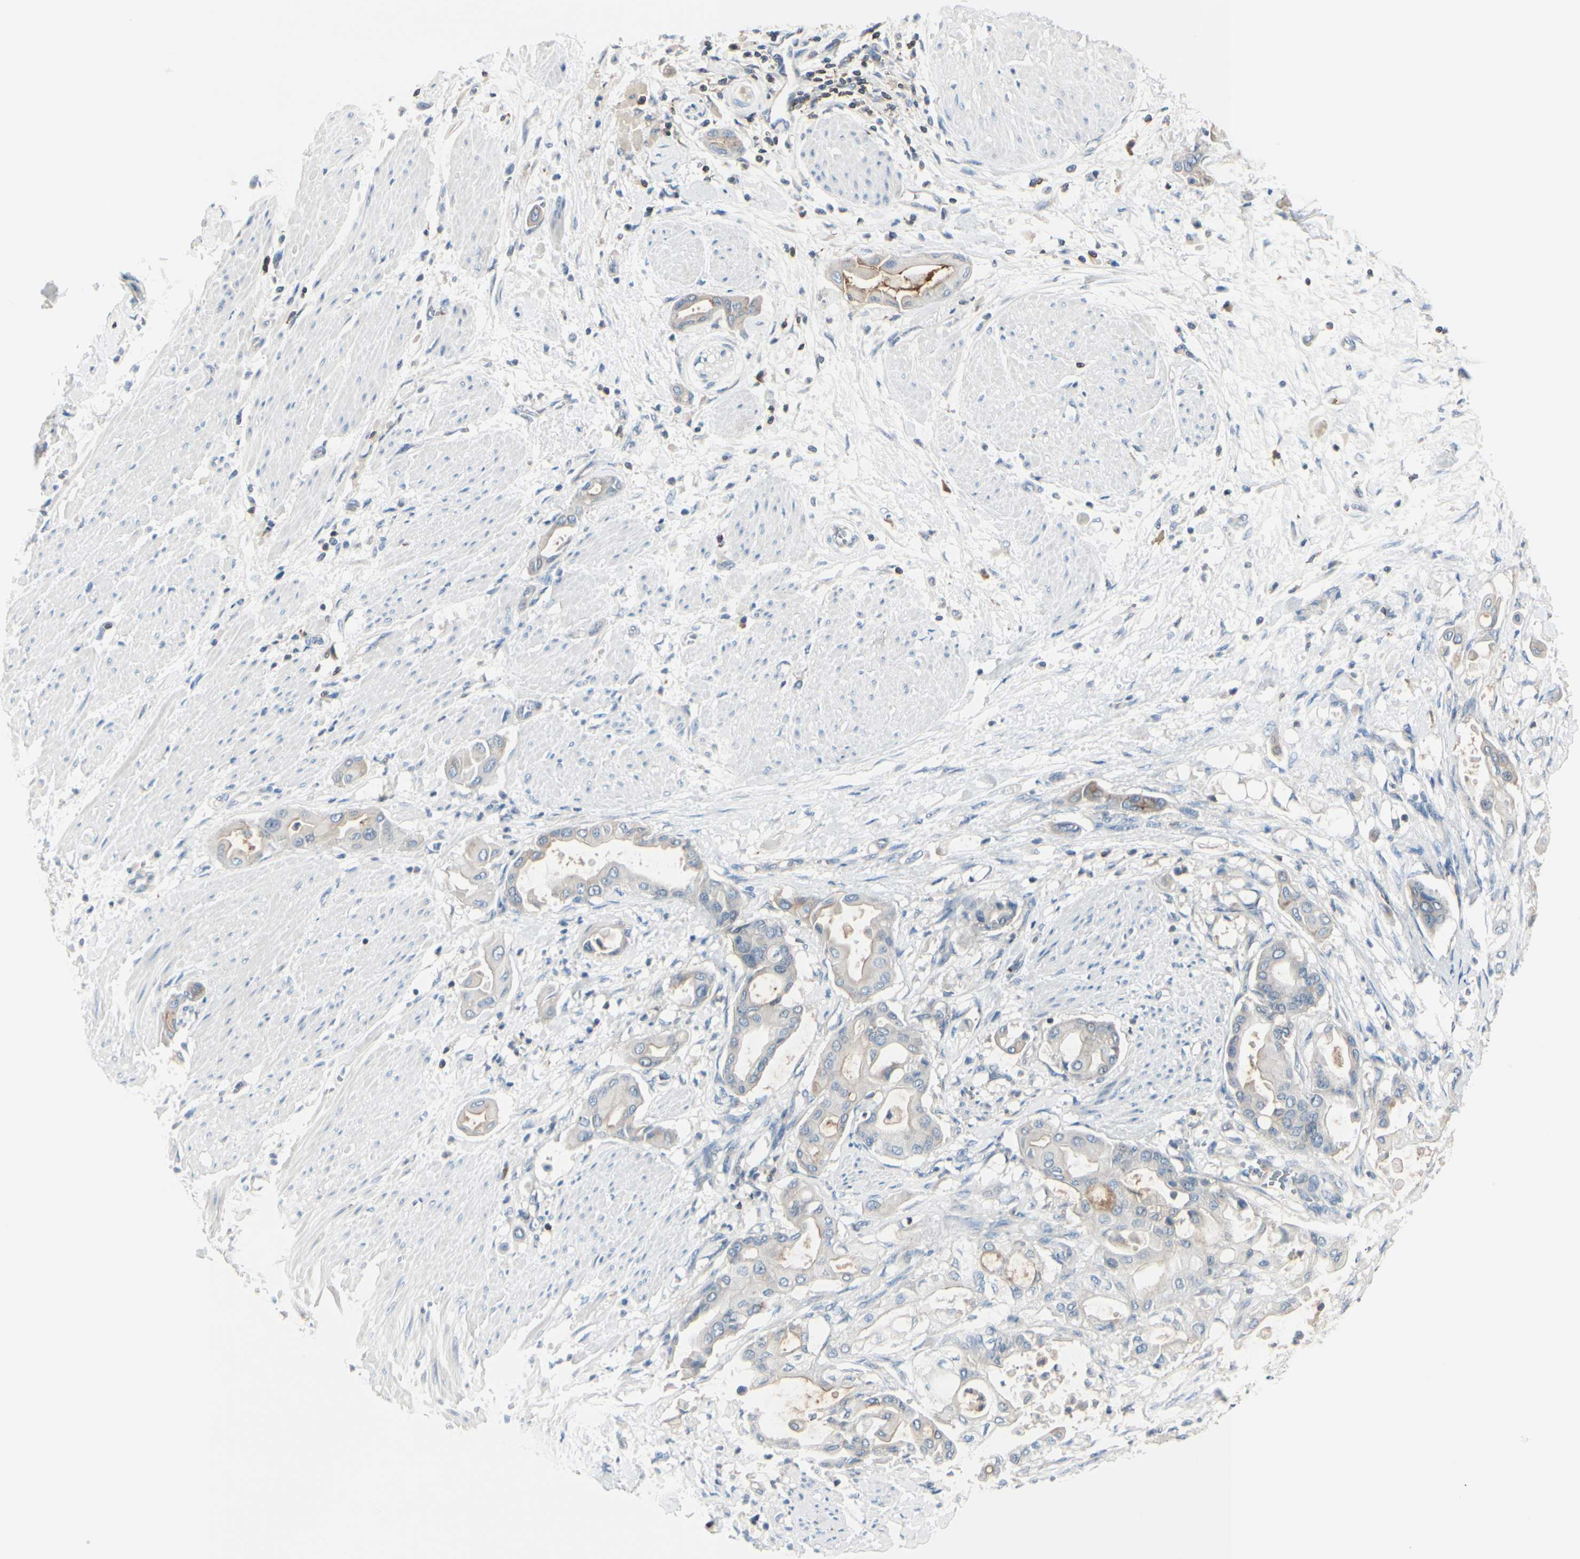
{"staining": {"intensity": "negative", "quantity": "none", "location": "none"}, "tissue": "pancreatic cancer", "cell_type": "Tumor cells", "image_type": "cancer", "snomed": [{"axis": "morphology", "description": "Adenocarcinoma, NOS"}, {"axis": "morphology", "description": "Adenocarcinoma, metastatic, NOS"}, {"axis": "topography", "description": "Lymph node"}, {"axis": "topography", "description": "Pancreas"}, {"axis": "topography", "description": "Duodenum"}], "caption": "This image is of metastatic adenocarcinoma (pancreatic) stained with IHC to label a protein in brown with the nuclei are counter-stained blue. There is no positivity in tumor cells.", "gene": "SLC9A3R1", "patient": {"sex": "female", "age": 64}}